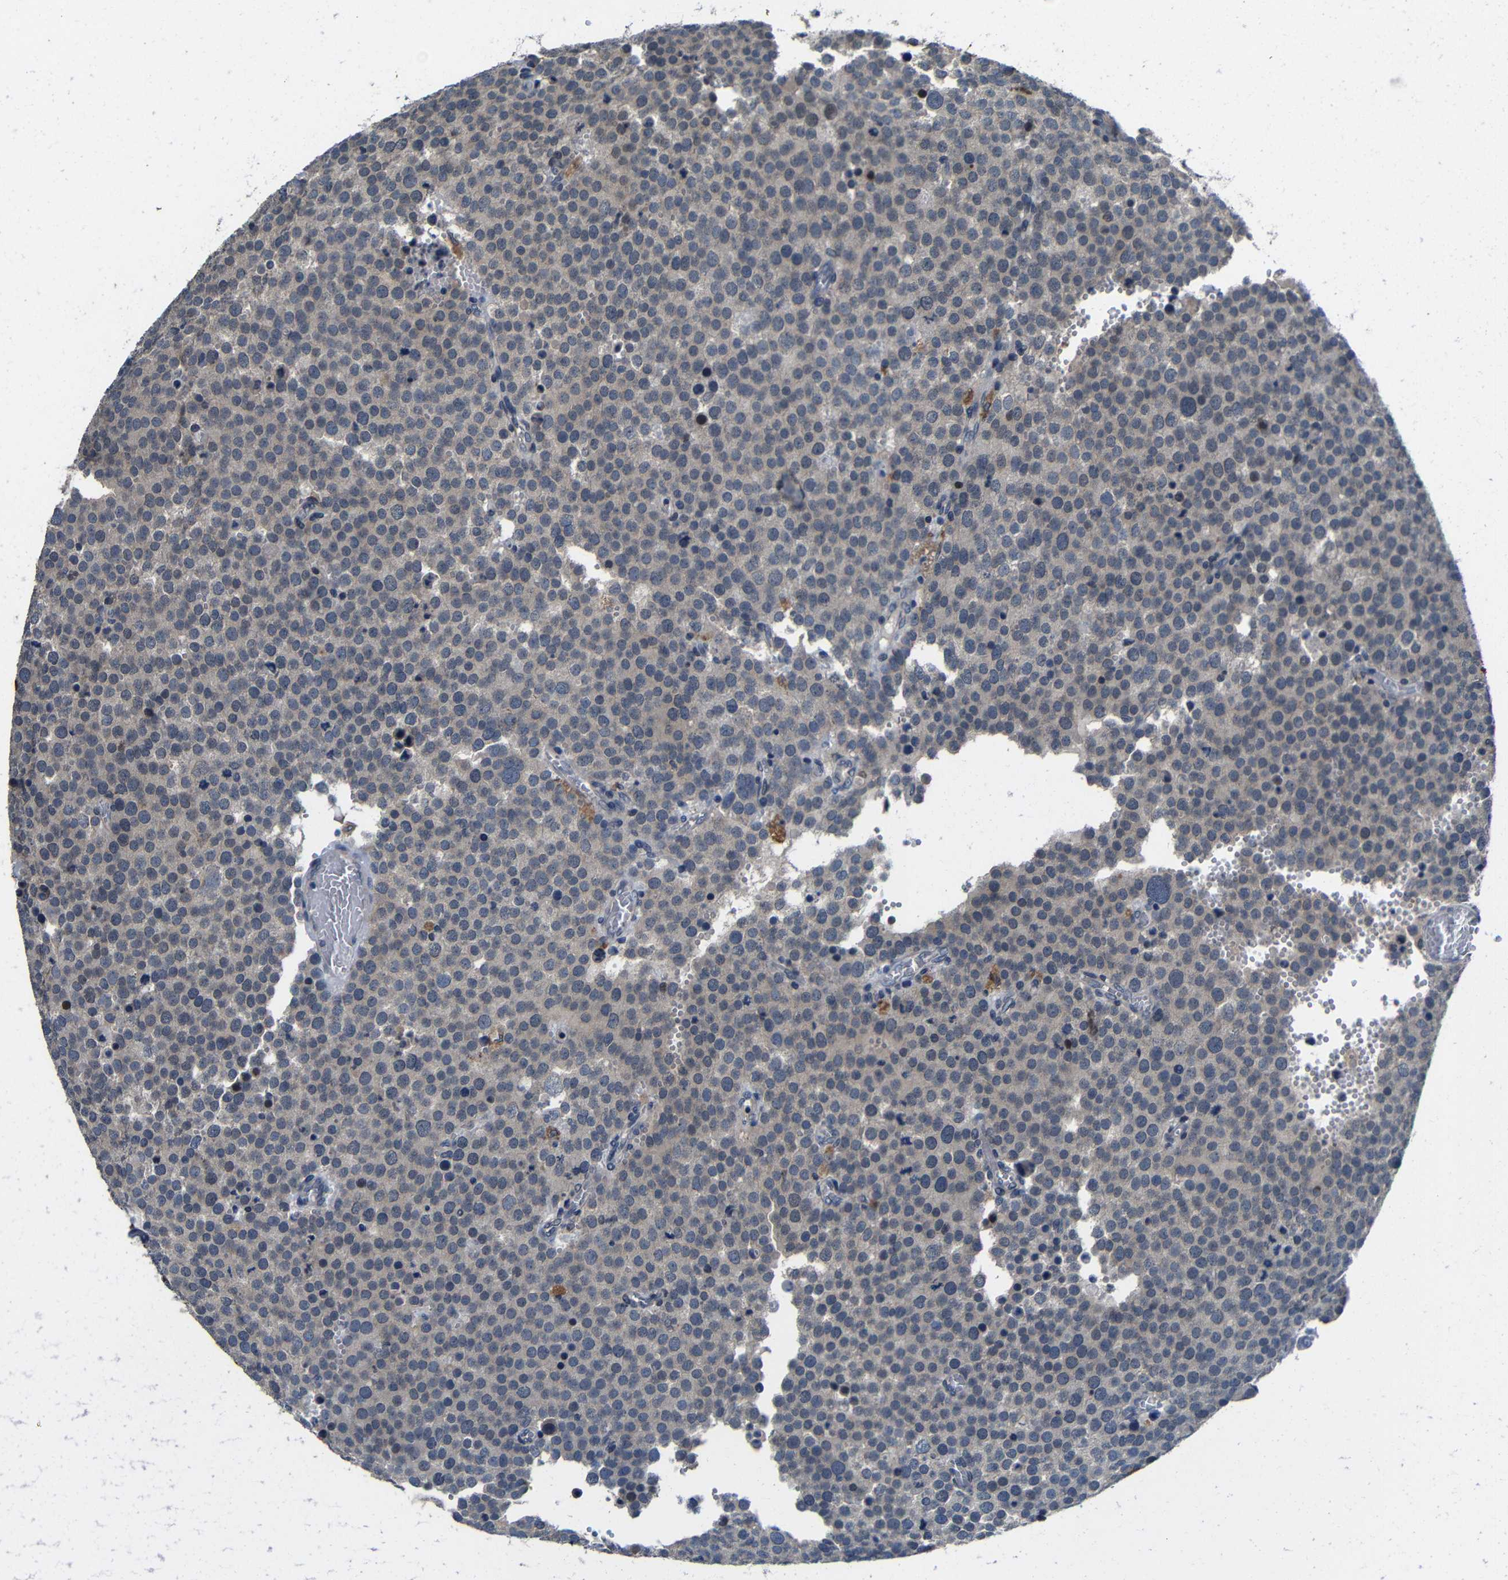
{"staining": {"intensity": "negative", "quantity": "none", "location": "none"}, "tissue": "testis cancer", "cell_type": "Tumor cells", "image_type": "cancer", "snomed": [{"axis": "morphology", "description": "Normal tissue, NOS"}, {"axis": "morphology", "description": "Seminoma, NOS"}, {"axis": "topography", "description": "Testis"}], "caption": "Tumor cells are negative for brown protein staining in testis seminoma.", "gene": "C6orf89", "patient": {"sex": "male", "age": 71}}